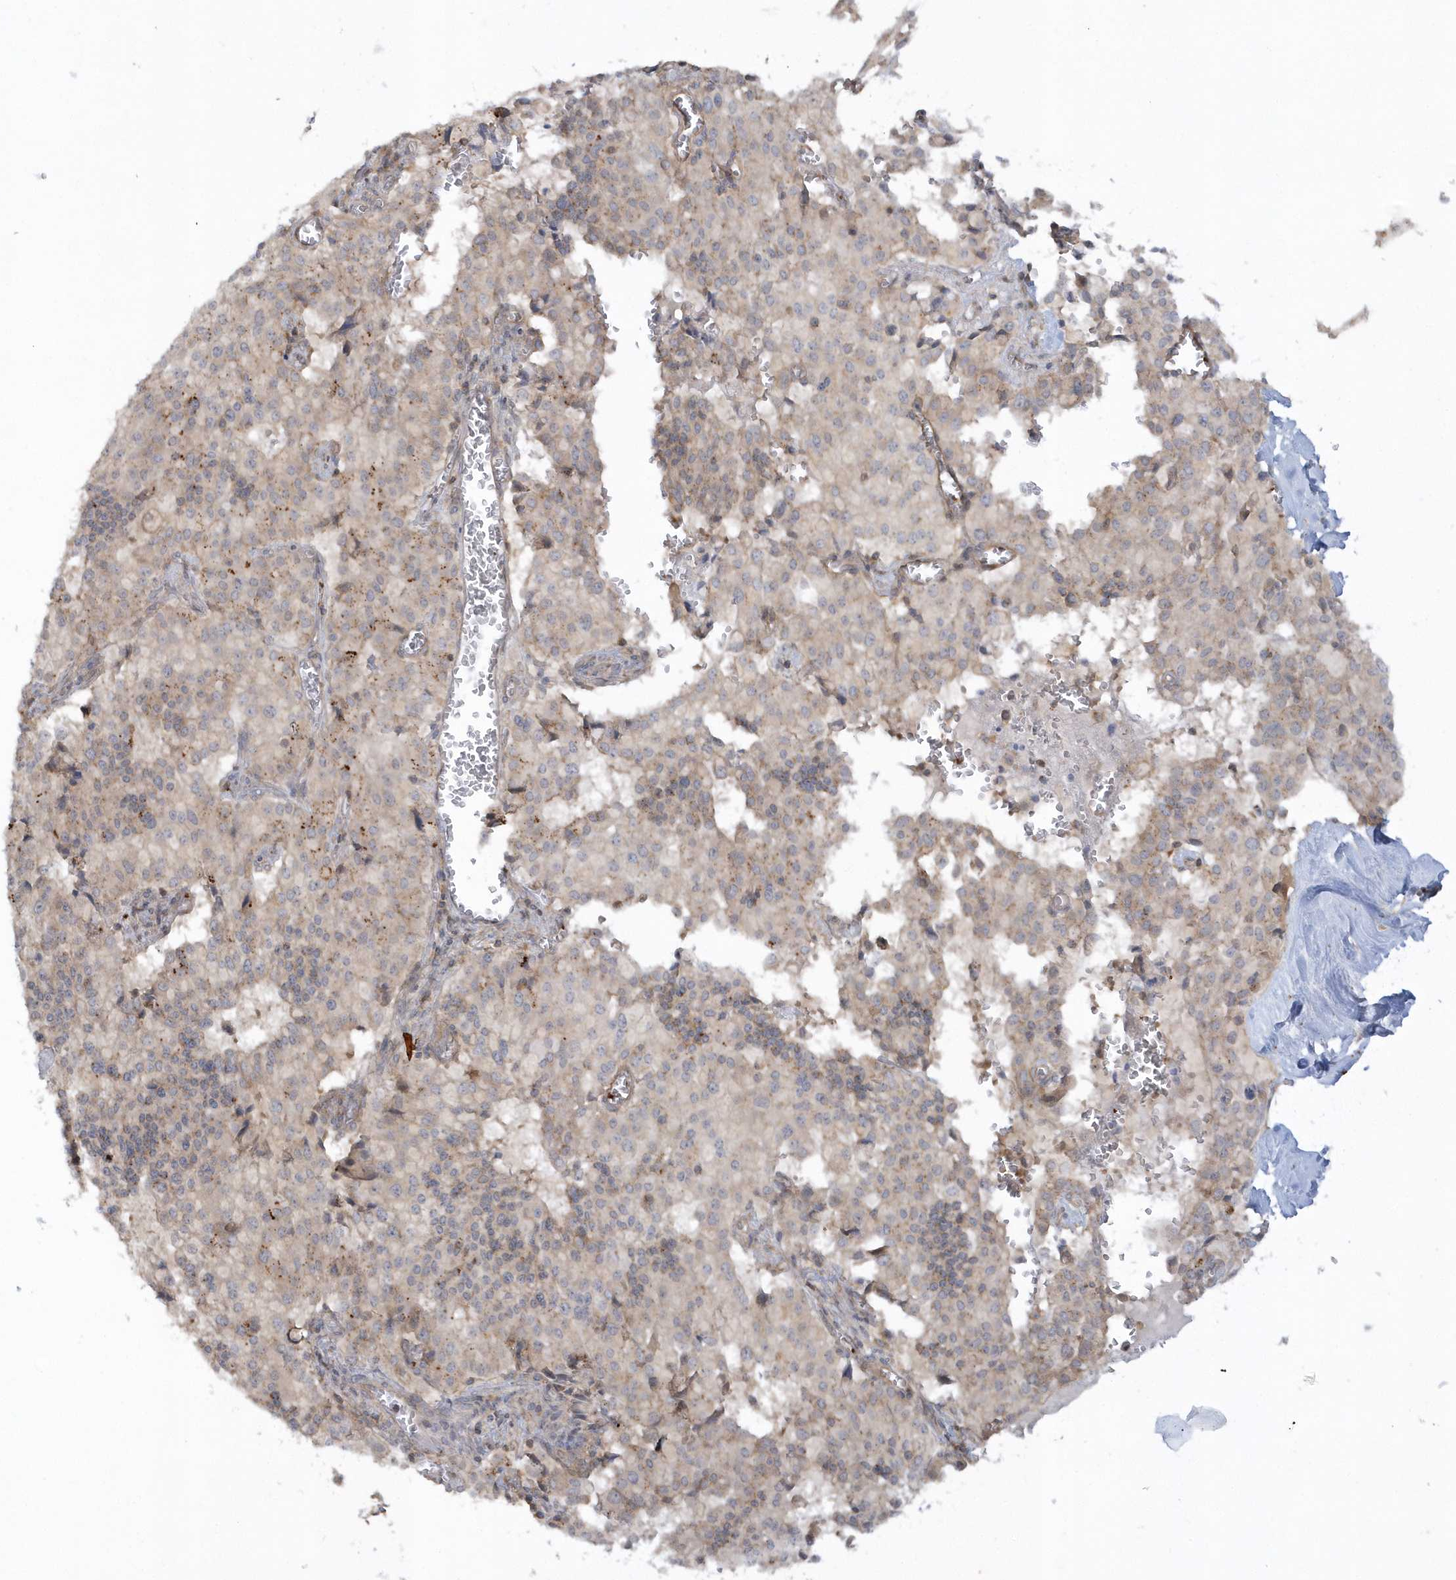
{"staining": {"intensity": "weak", "quantity": "25%-75%", "location": "cytoplasmic/membranous"}, "tissue": "pancreatic cancer", "cell_type": "Tumor cells", "image_type": "cancer", "snomed": [{"axis": "morphology", "description": "Adenocarcinoma, NOS"}, {"axis": "topography", "description": "Pancreas"}], "caption": "DAB immunohistochemical staining of human pancreatic cancer demonstrates weak cytoplasmic/membranous protein positivity in about 25%-75% of tumor cells. (brown staining indicates protein expression, while blue staining denotes nuclei).", "gene": "BSN", "patient": {"sex": "male", "age": 65}}